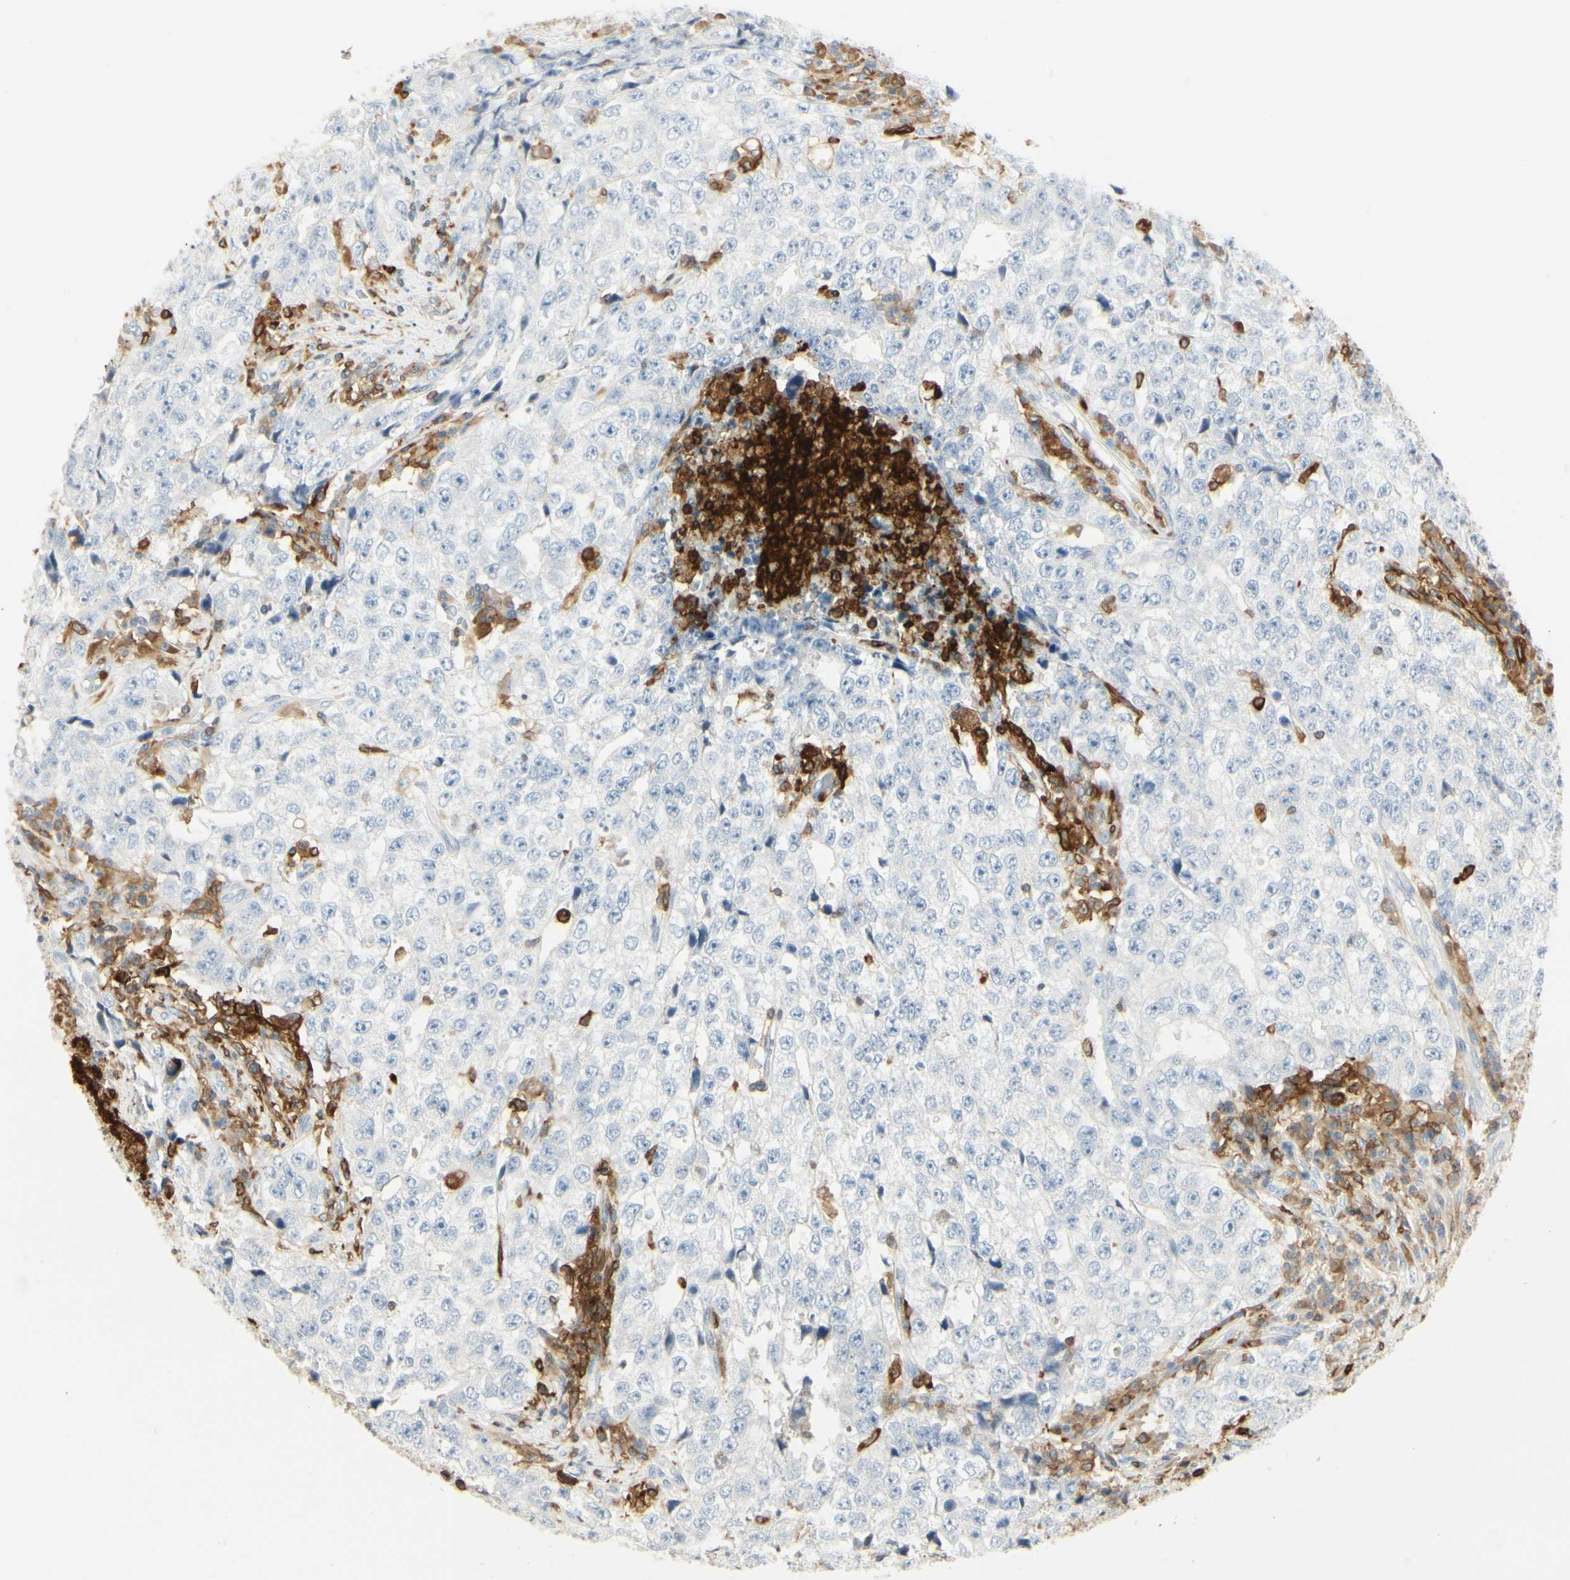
{"staining": {"intensity": "negative", "quantity": "none", "location": "none"}, "tissue": "testis cancer", "cell_type": "Tumor cells", "image_type": "cancer", "snomed": [{"axis": "morphology", "description": "Necrosis, NOS"}, {"axis": "morphology", "description": "Carcinoma, Embryonal, NOS"}, {"axis": "topography", "description": "Testis"}], "caption": "Testis embryonal carcinoma stained for a protein using IHC exhibits no expression tumor cells.", "gene": "ITGB2", "patient": {"sex": "male", "age": 19}}